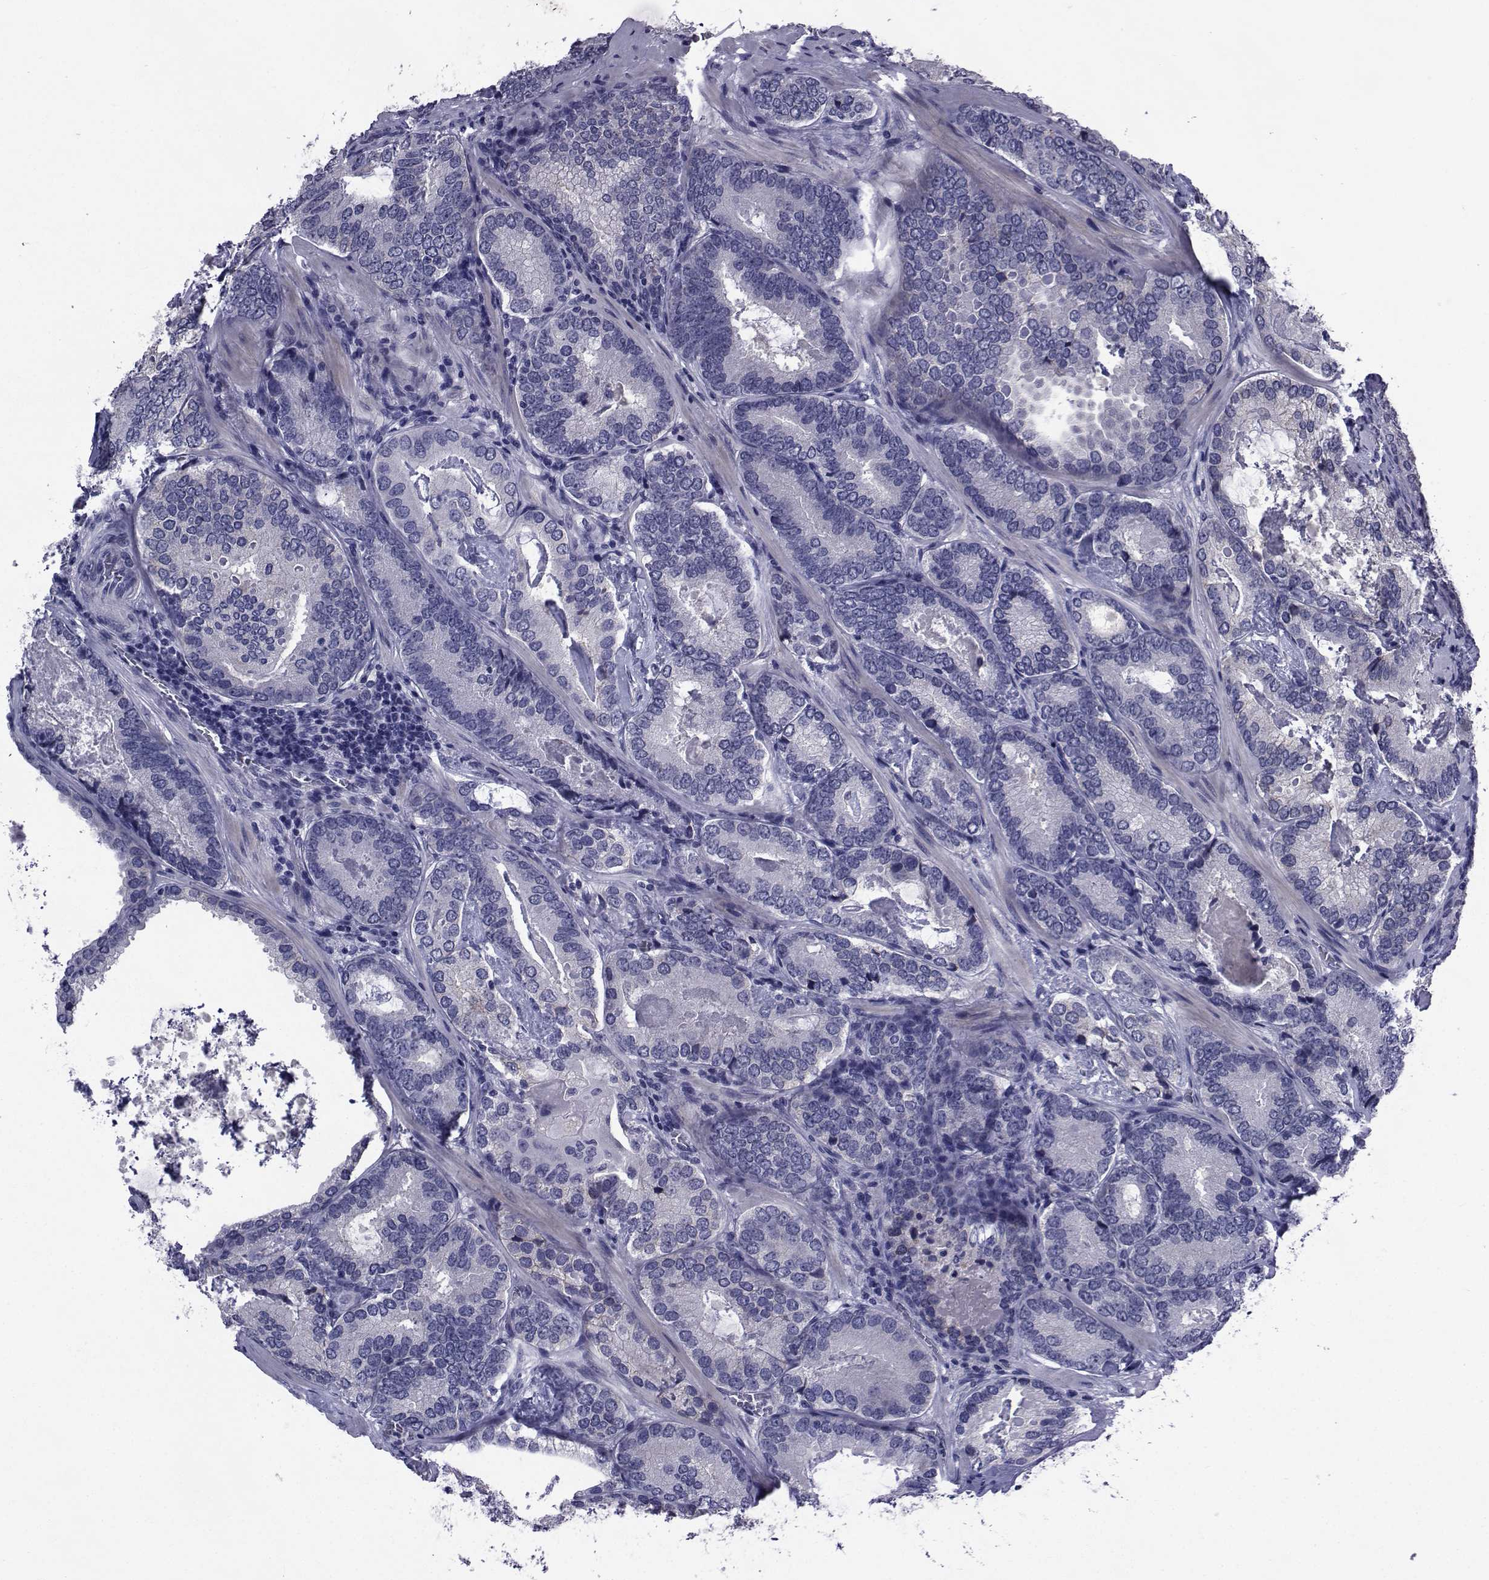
{"staining": {"intensity": "negative", "quantity": "none", "location": "none"}, "tissue": "prostate cancer", "cell_type": "Tumor cells", "image_type": "cancer", "snomed": [{"axis": "morphology", "description": "Adenocarcinoma, Low grade"}, {"axis": "topography", "description": "Prostate"}], "caption": "Immunohistochemistry micrograph of human prostate cancer stained for a protein (brown), which demonstrates no positivity in tumor cells.", "gene": "SEMA5B", "patient": {"sex": "male", "age": 60}}